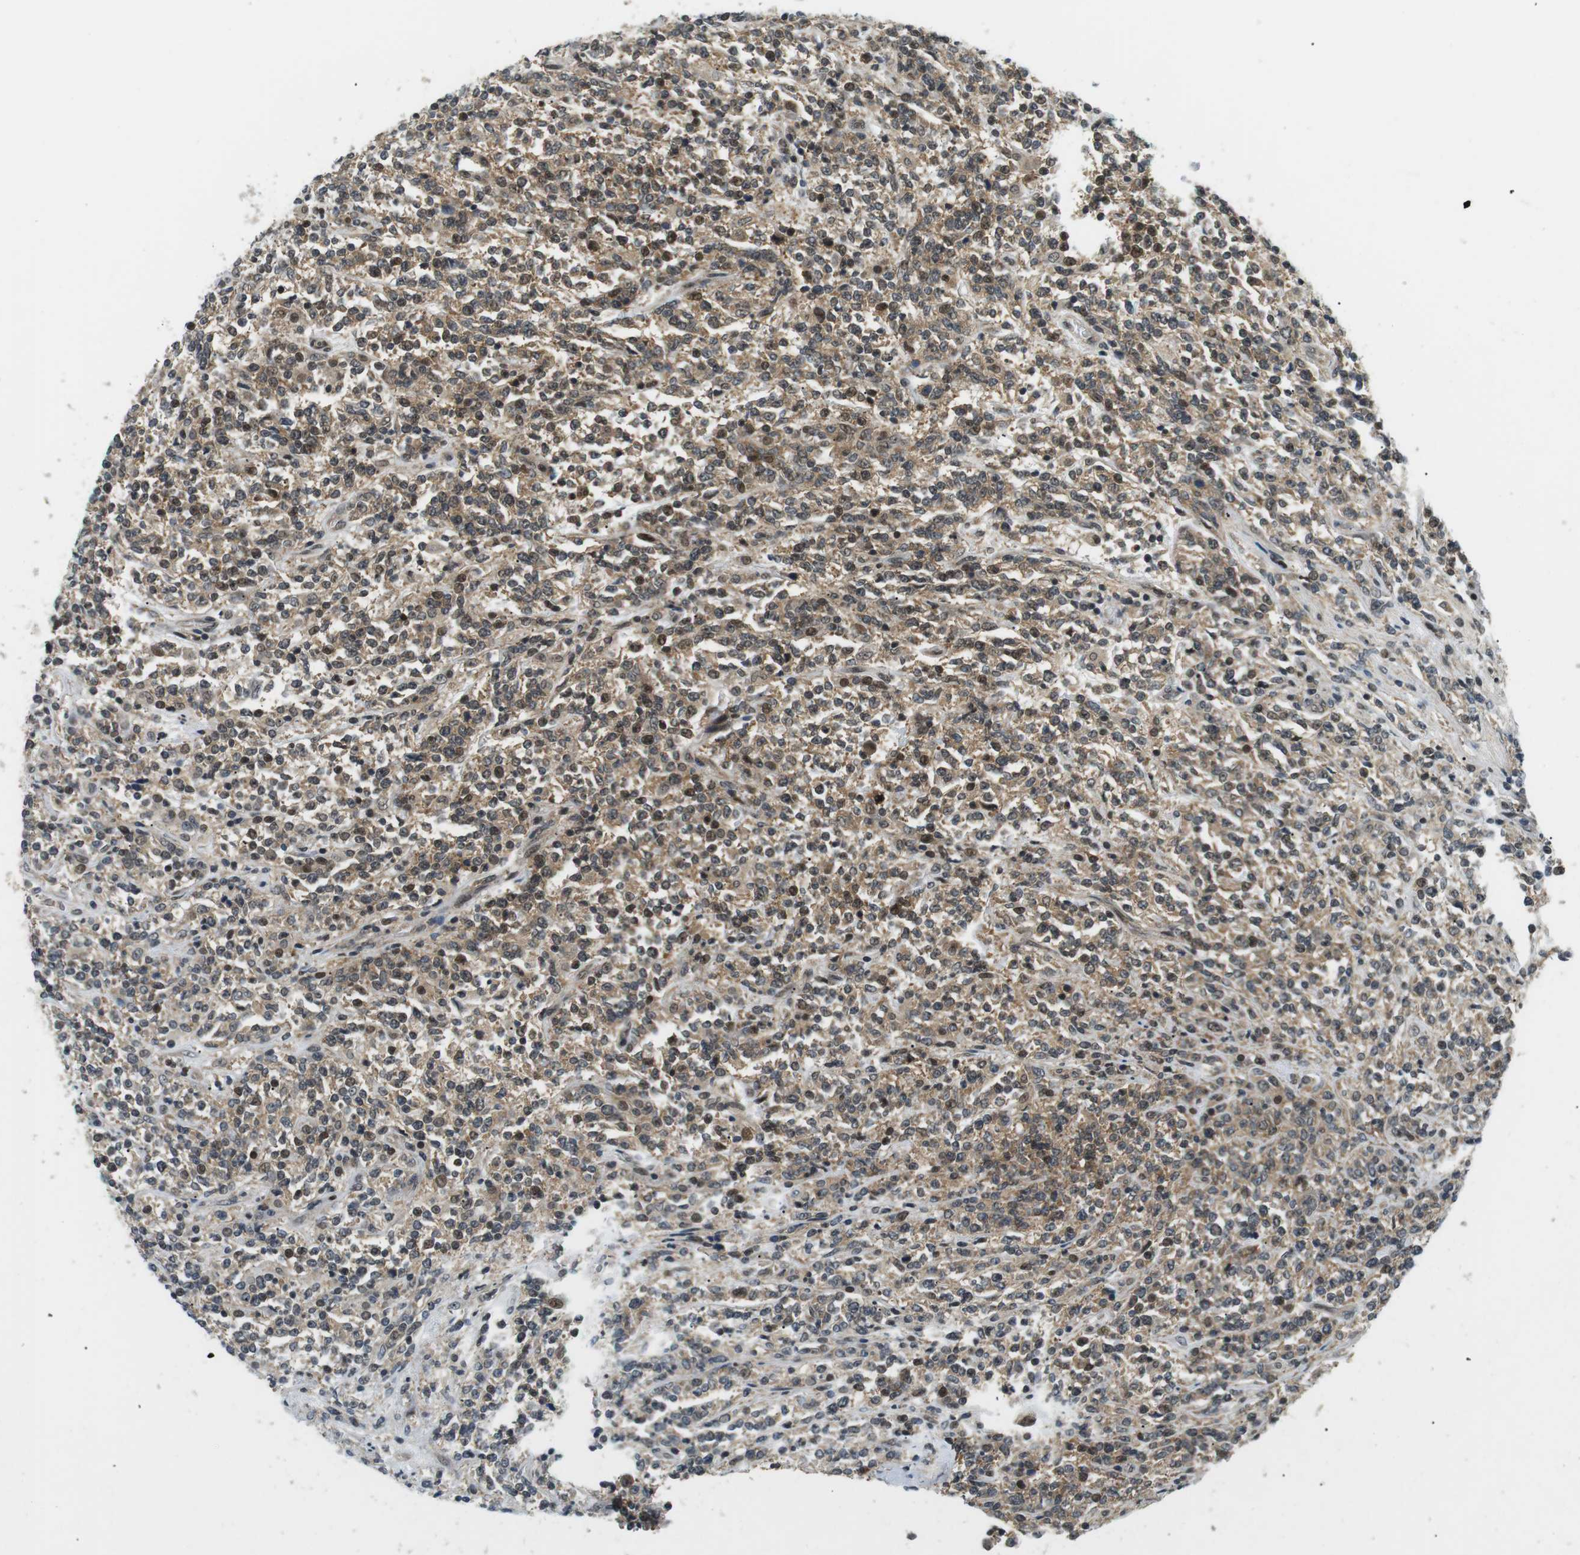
{"staining": {"intensity": "moderate", "quantity": ">75%", "location": "cytoplasmic/membranous,nuclear"}, "tissue": "lymphoma", "cell_type": "Tumor cells", "image_type": "cancer", "snomed": [{"axis": "morphology", "description": "Malignant lymphoma, non-Hodgkin's type, High grade"}, {"axis": "topography", "description": "Soft tissue"}], "caption": "This is an image of IHC staining of lymphoma, which shows moderate positivity in the cytoplasmic/membranous and nuclear of tumor cells.", "gene": "CSNK2B", "patient": {"sex": "male", "age": 18}}